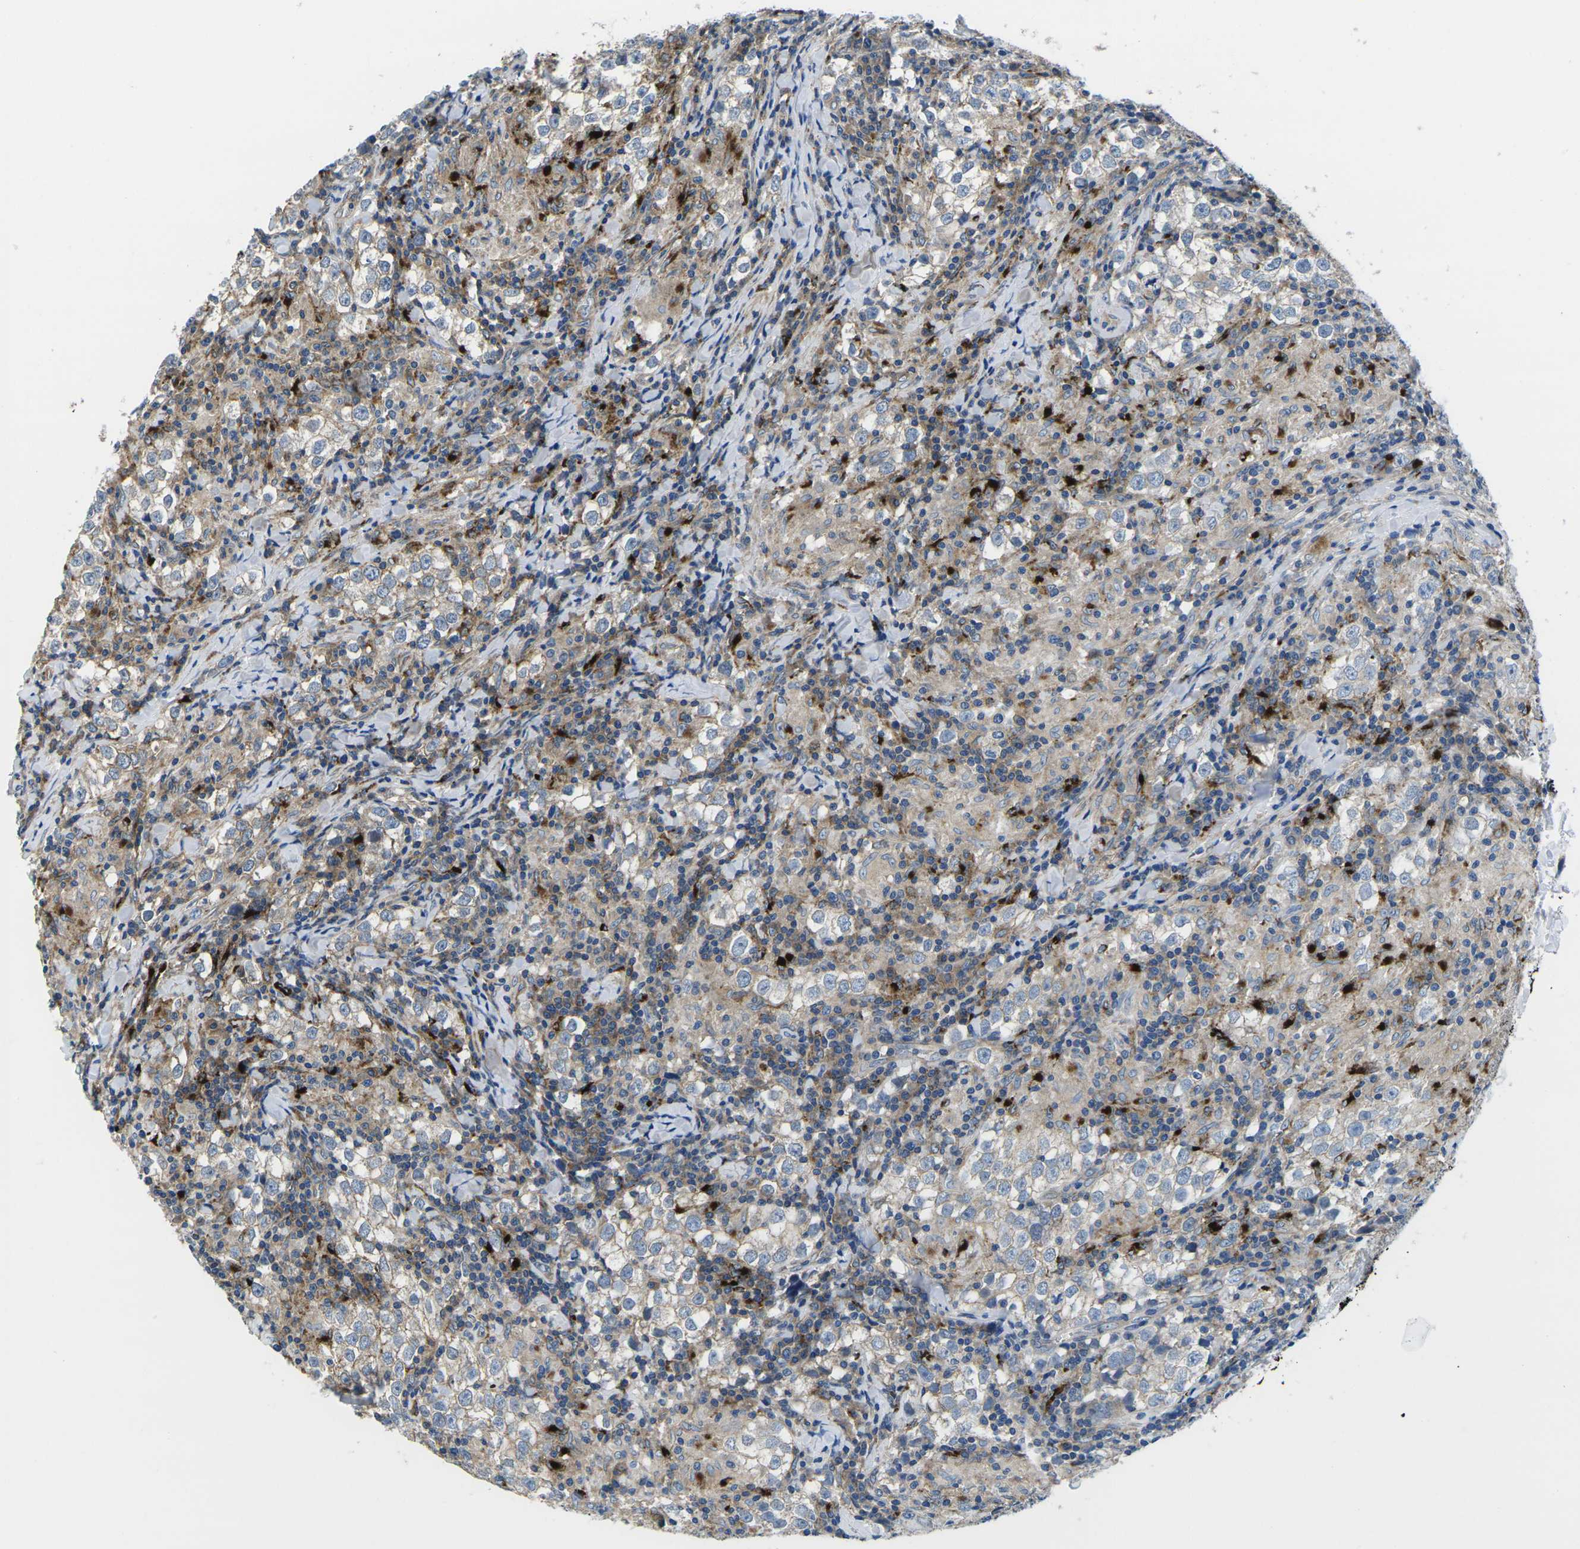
{"staining": {"intensity": "weak", "quantity": "25%-75%", "location": "cytoplasmic/membranous"}, "tissue": "testis cancer", "cell_type": "Tumor cells", "image_type": "cancer", "snomed": [{"axis": "morphology", "description": "Seminoma, NOS"}, {"axis": "morphology", "description": "Carcinoma, Embryonal, NOS"}, {"axis": "topography", "description": "Testis"}], "caption": "This micrograph displays testis cancer (seminoma) stained with IHC to label a protein in brown. The cytoplasmic/membranous of tumor cells show weak positivity for the protein. Nuclei are counter-stained blue.", "gene": "DLG1", "patient": {"sex": "male", "age": 36}}